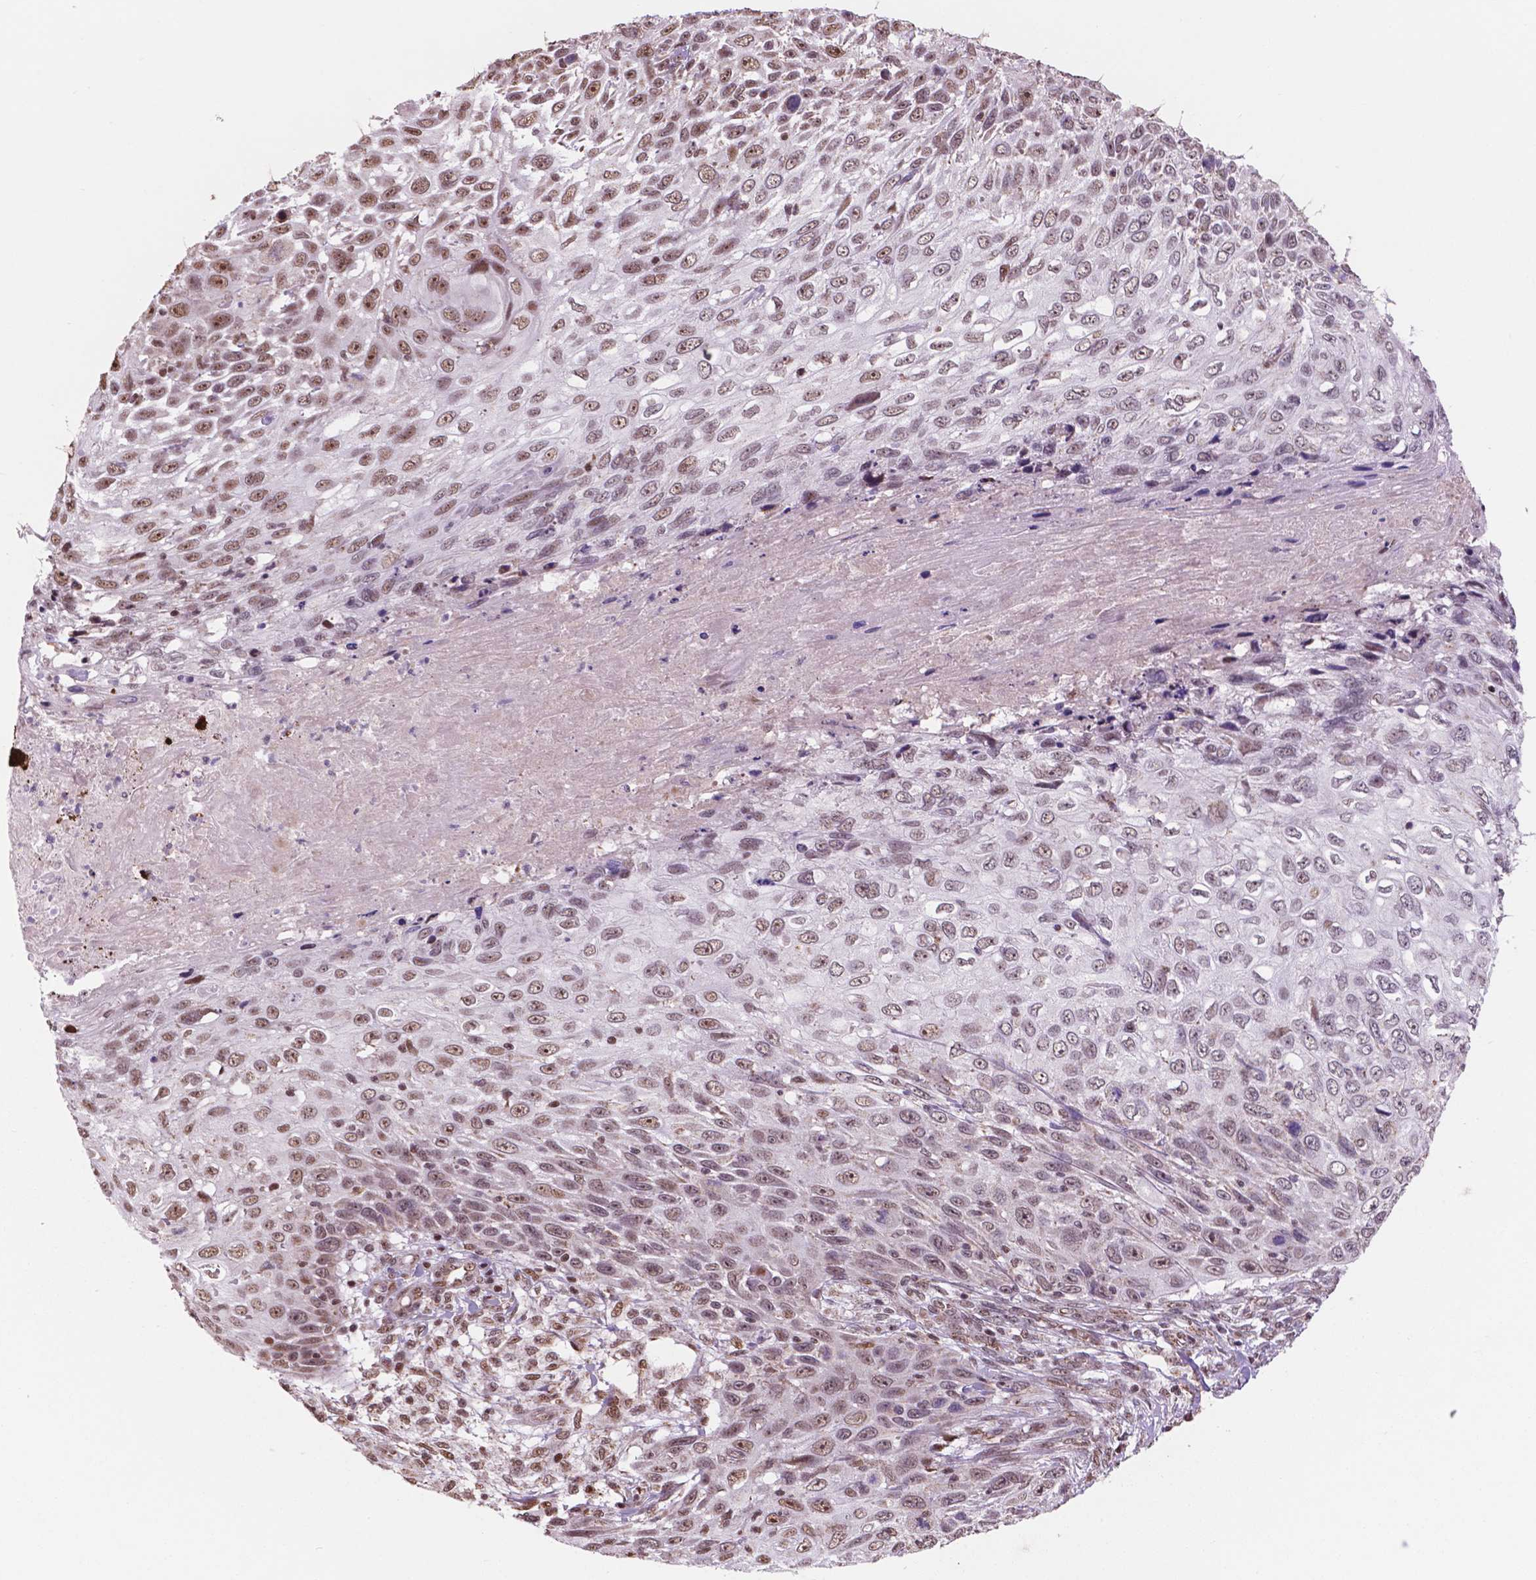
{"staining": {"intensity": "moderate", "quantity": ">75%", "location": "nuclear"}, "tissue": "skin cancer", "cell_type": "Tumor cells", "image_type": "cancer", "snomed": [{"axis": "morphology", "description": "Squamous cell carcinoma, NOS"}, {"axis": "topography", "description": "Skin"}], "caption": "Skin cancer (squamous cell carcinoma) stained with DAB IHC reveals medium levels of moderate nuclear staining in about >75% of tumor cells. The staining was performed using DAB to visualize the protein expression in brown, while the nuclei were stained in blue with hematoxylin (Magnification: 20x).", "gene": "NDUFA10", "patient": {"sex": "male", "age": 92}}